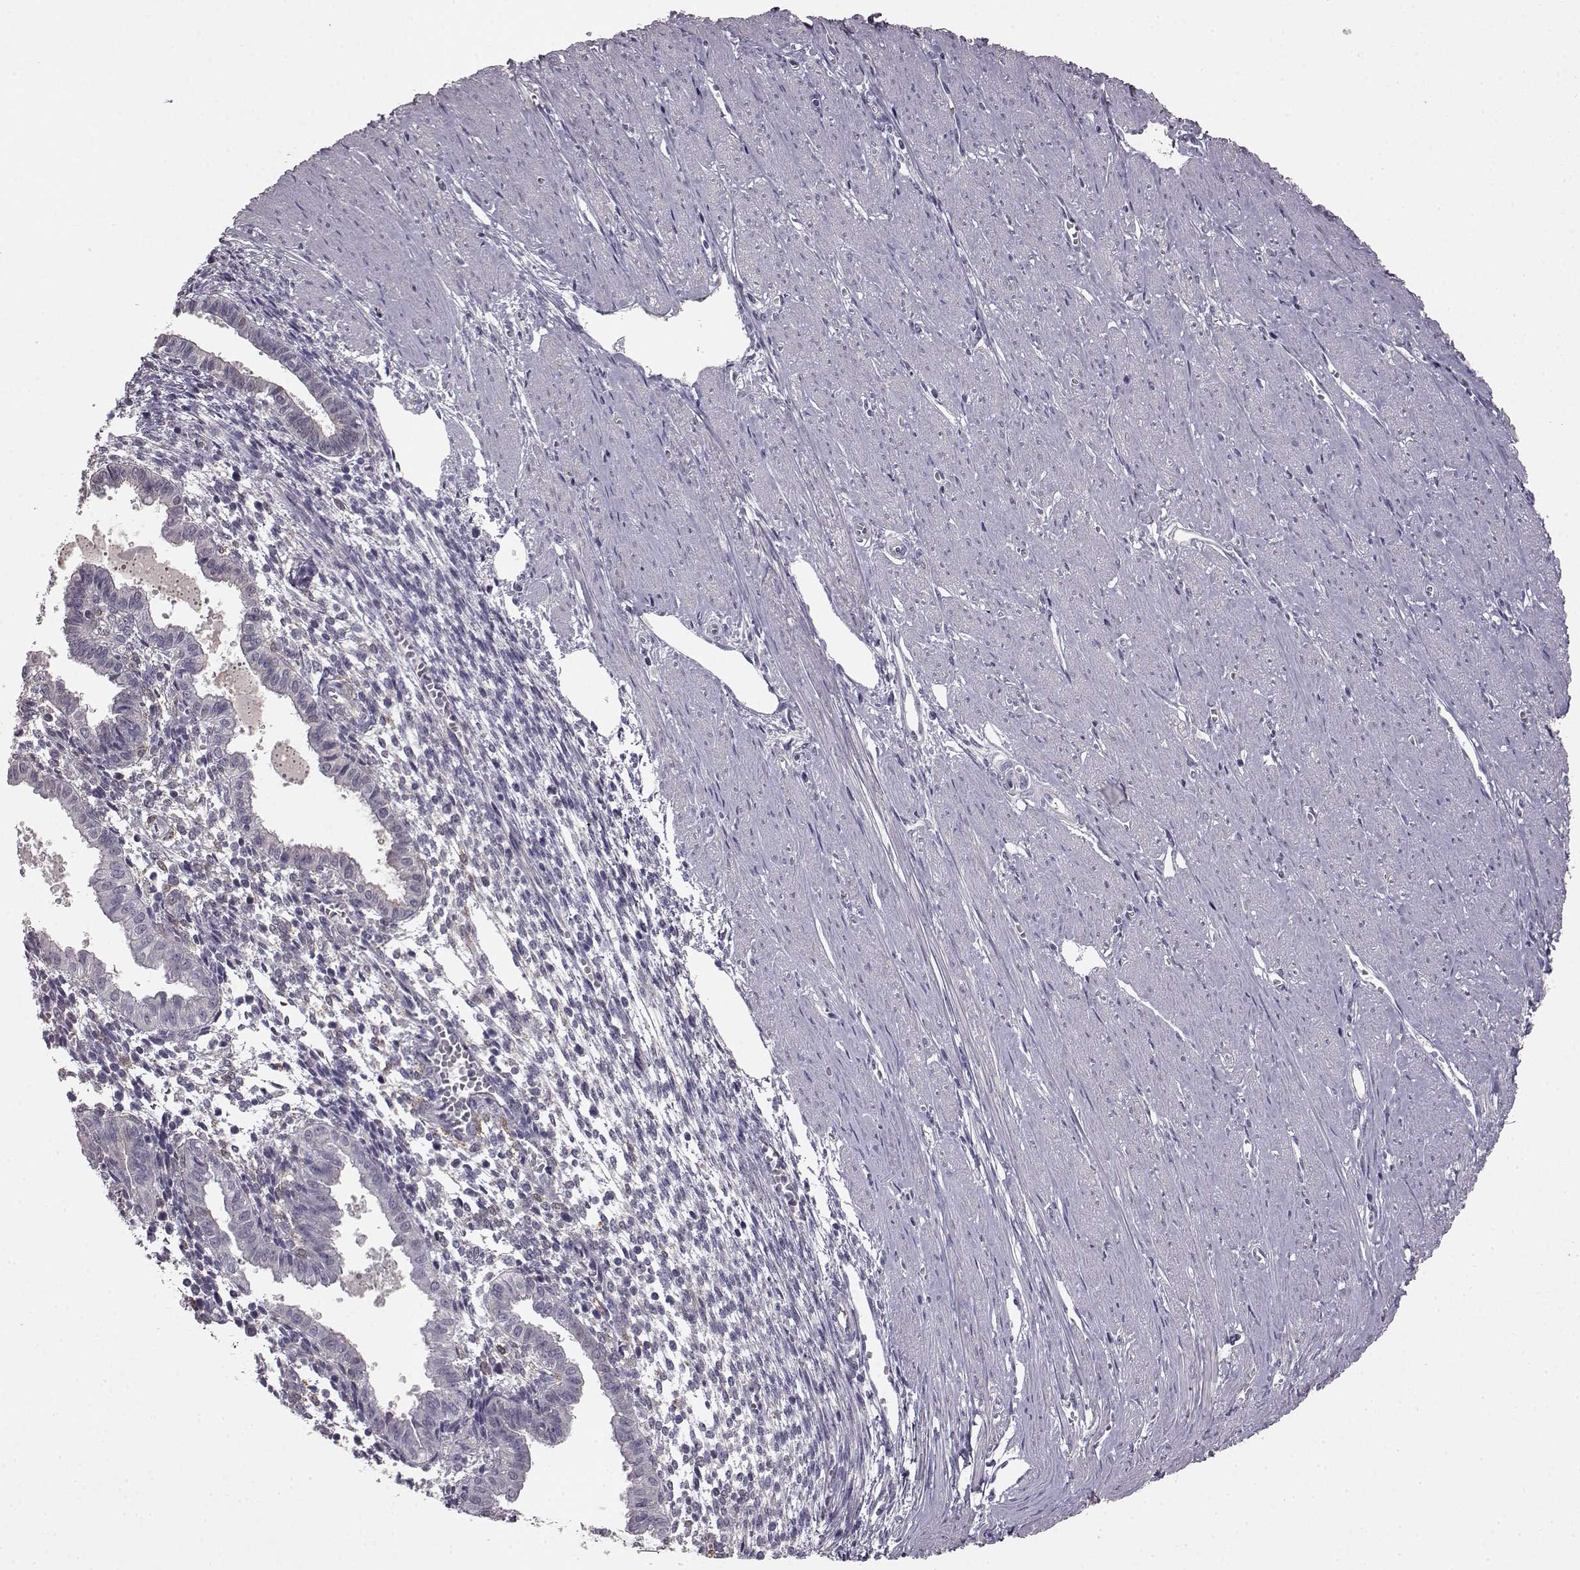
{"staining": {"intensity": "negative", "quantity": "none", "location": "none"}, "tissue": "endometrium", "cell_type": "Cells in endometrial stroma", "image_type": "normal", "snomed": [{"axis": "morphology", "description": "Normal tissue, NOS"}, {"axis": "topography", "description": "Endometrium"}], "caption": "Immunohistochemistry of normal human endometrium exhibits no expression in cells in endometrial stroma. (Immunohistochemistry, brightfield microscopy, high magnification).", "gene": "KRT81", "patient": {"sex": "female", "age": 37}}